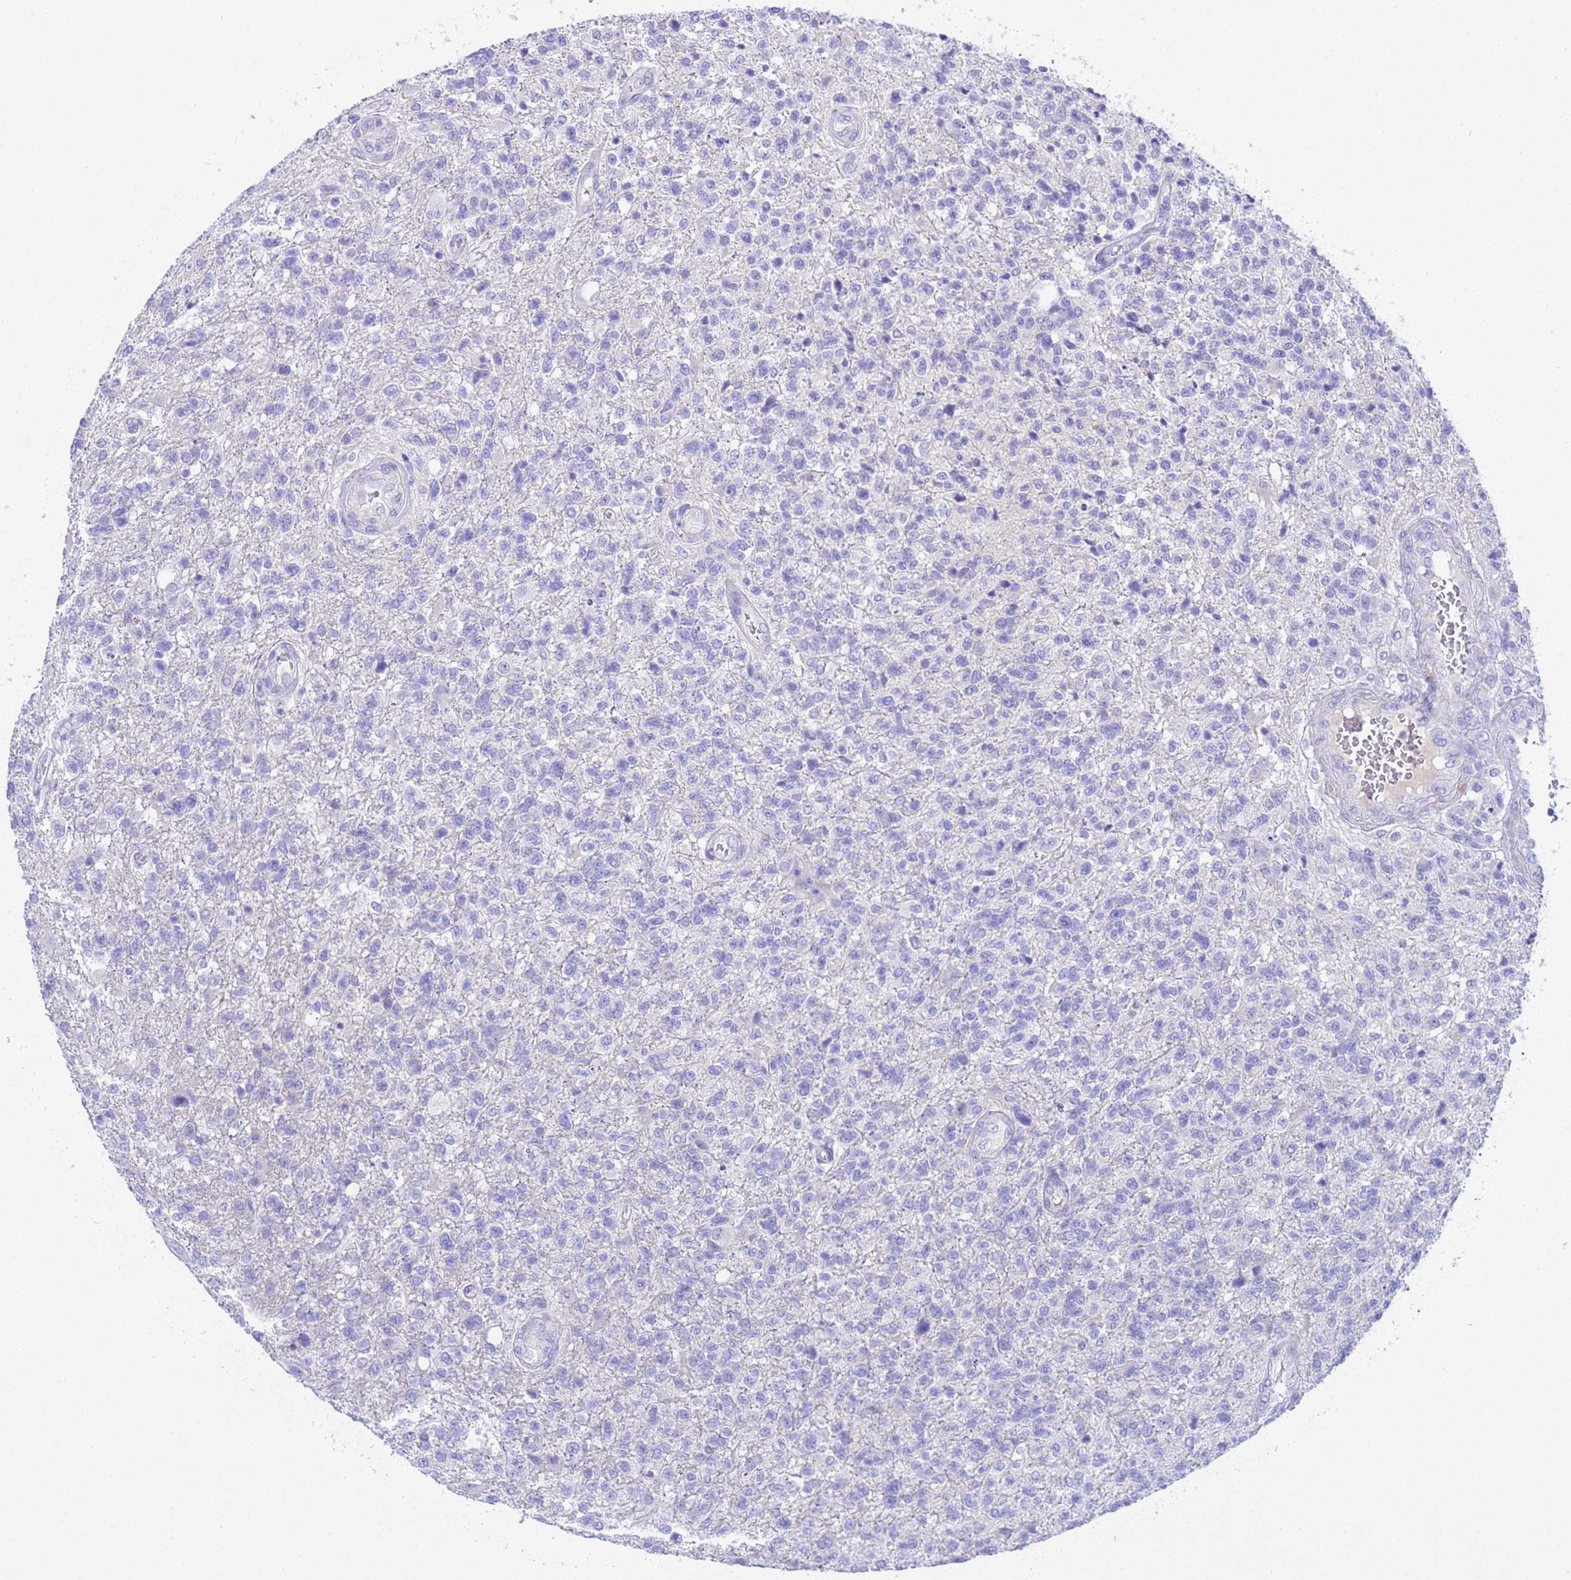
{"staining": {"intensity": "negative", "quantity": "none", "location": "none"}, "tissue": "glioma", "cell_type": "Tumor cells", "image_type": "cancer", "snomed": [{"axis": "morphology", "description": "Glioma, malignant, High grade"}, {"axis": "topography", "description": "Brain"}], "caption": "A photomicrograph of human malignant glioma (high-grade) is negative for staining in tumor cells.", "gene": "USP38", "patient": {"sex": "male", "age": 56}}